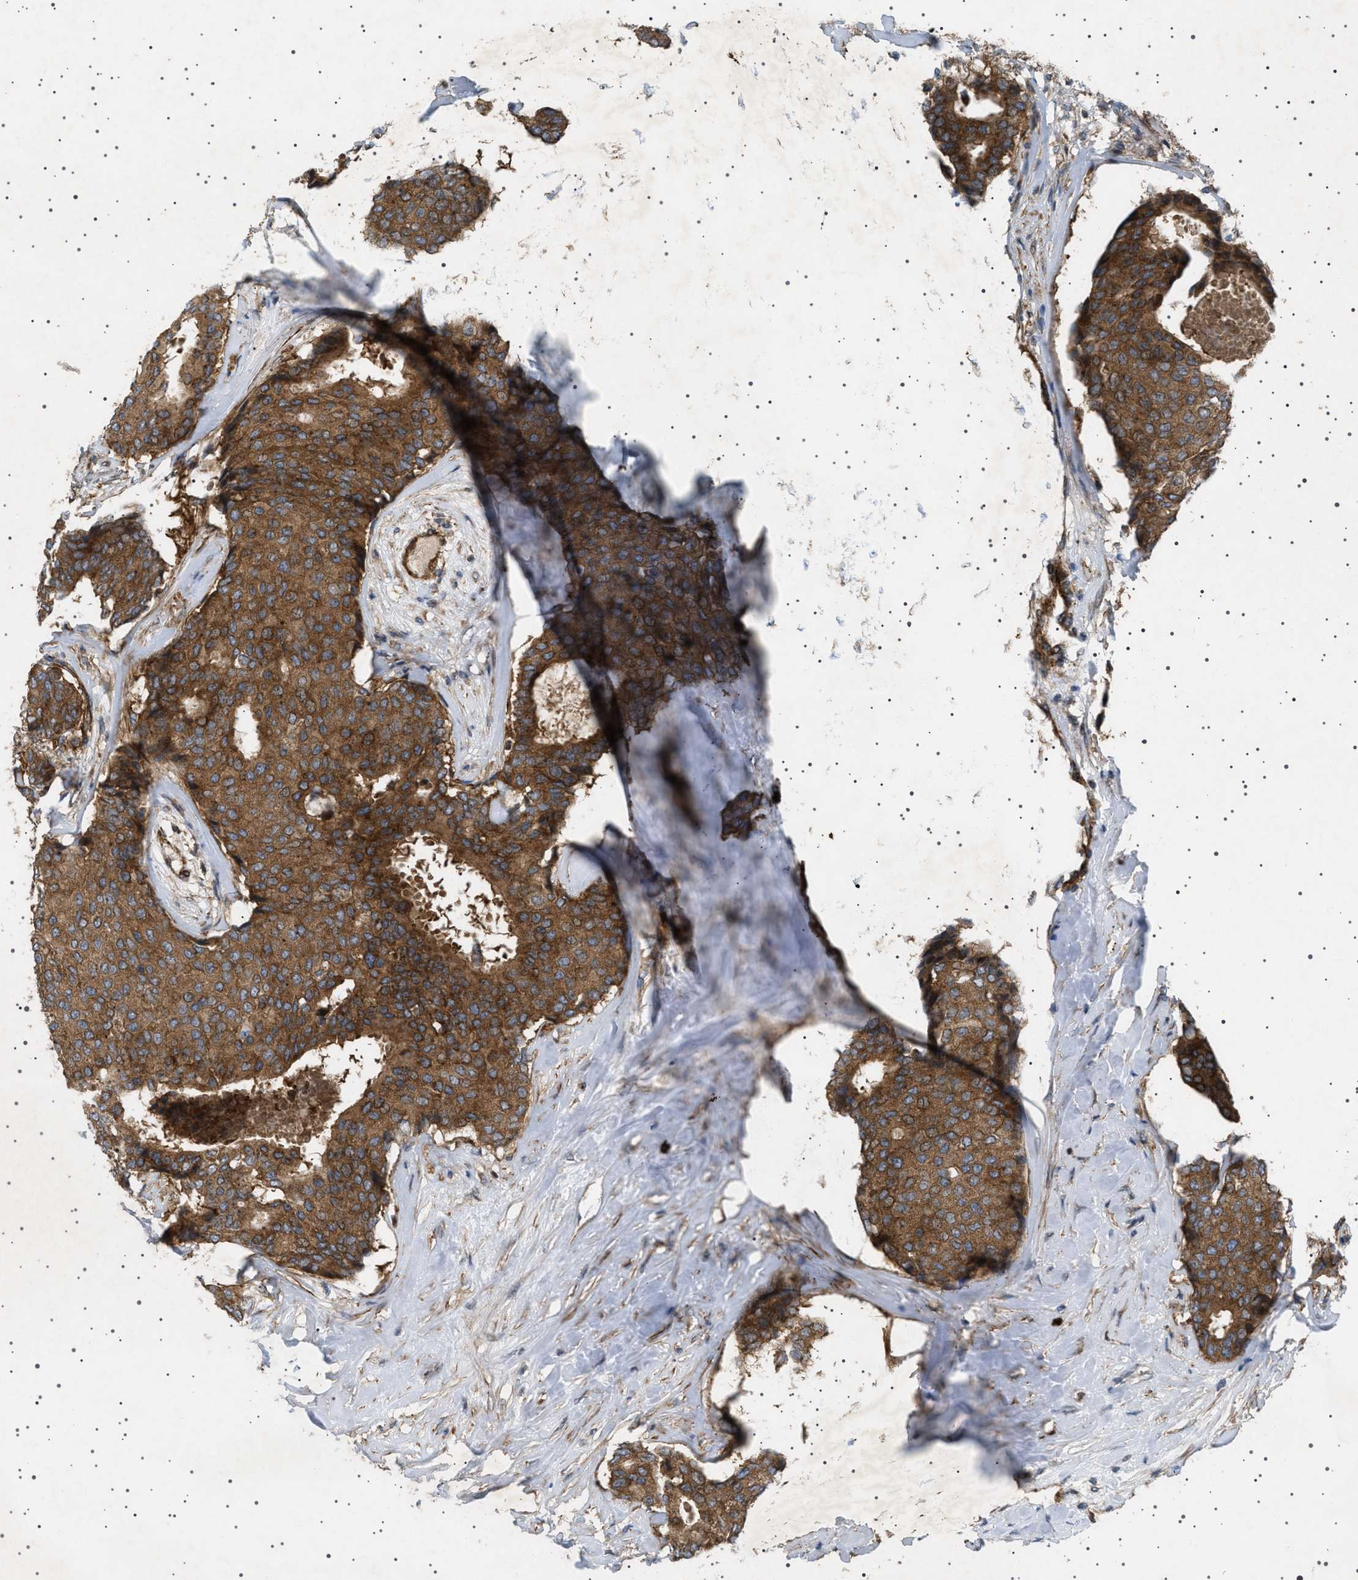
{"staining": {"intensity": "strong", "quantity": ">75%", "location": "cytoplasmic/membranous"}, "tissue": "breast cancer", "cell_type": "Tumor cells", "image_type": "cancer", "snomed": [{"axis": "morphology", "description": "Duct carcinoma"}, {"axis": "topography", "description": "Breast"}], "caption": "High-power microscopy captured an immunohistochemistry photomicrograph of intraductal carcinoma (breast), revealing strong cytoplasmic/membranous expression in approximately >75% of tumor cells. The protein of interest is stained brown, and the nuclei are stained in blue (DAB (3,3'-diaminobenzidine) IHC with brightfield microscopy, high magnification).", "gene": "CCDC186", "patient": {"sex": "female", "age": 75}}